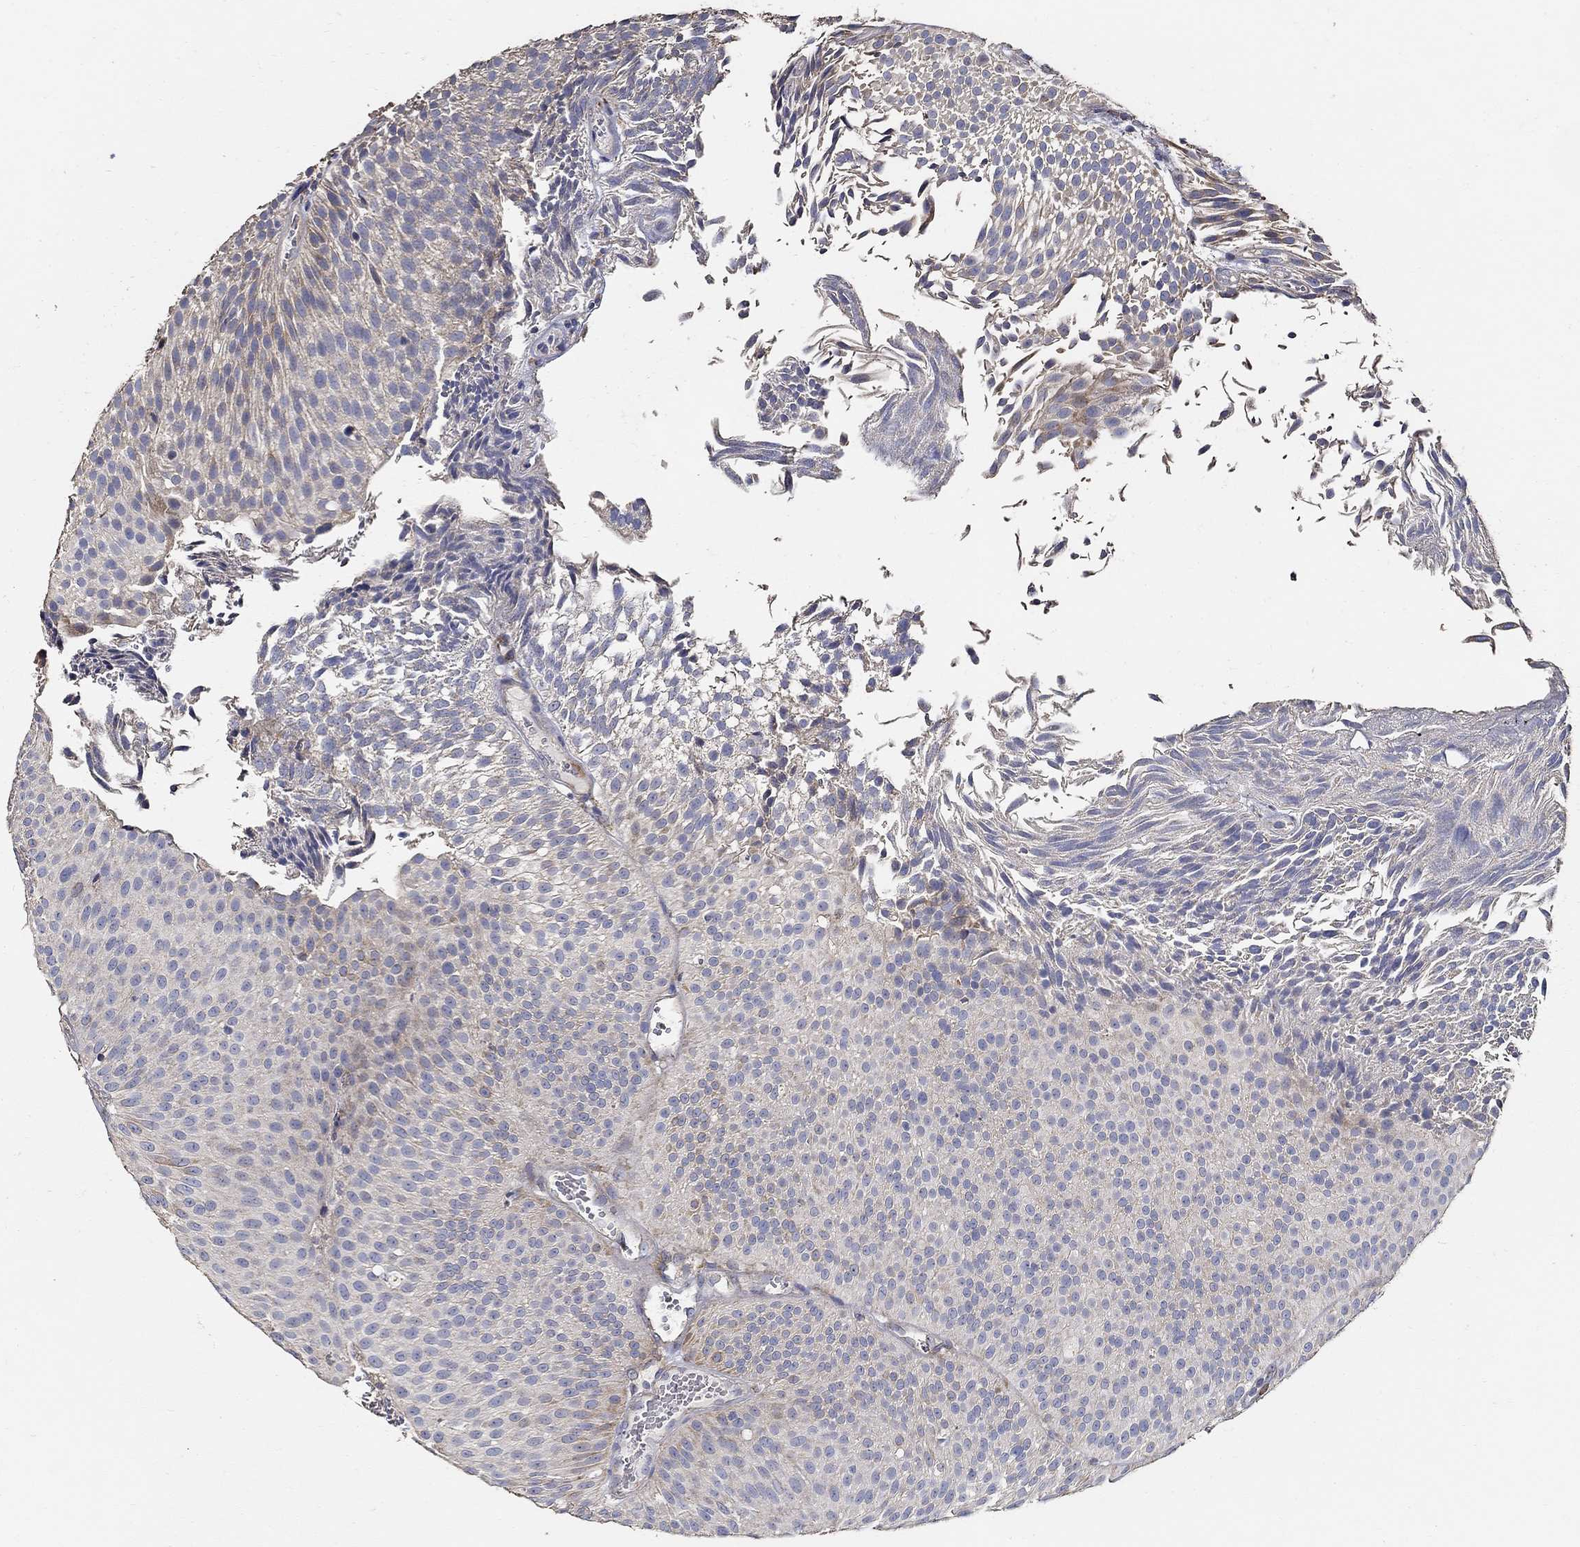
{"staining": {"intensity": "negative", "quantity": "none", "location": "none"}, "tissue": "urothelial cancer", "cell_type": "Tumor cells", "image_type": "cancer", "snomed": [{"axis": "morphology", "description": "Urothelial carcinoma, Low grade"}, {"axis": "topography", "description": "Urinary bladder"}], "caption": "High magnification brightfield microscopy of urothelial carcinoma (low-grade) stained with DAB (brown) and counterstained with hematoxylin (blue): tumor cells show no significant staining.", "gene": "EMILIN3", "patient": {"sex": "male", "age": 65}}